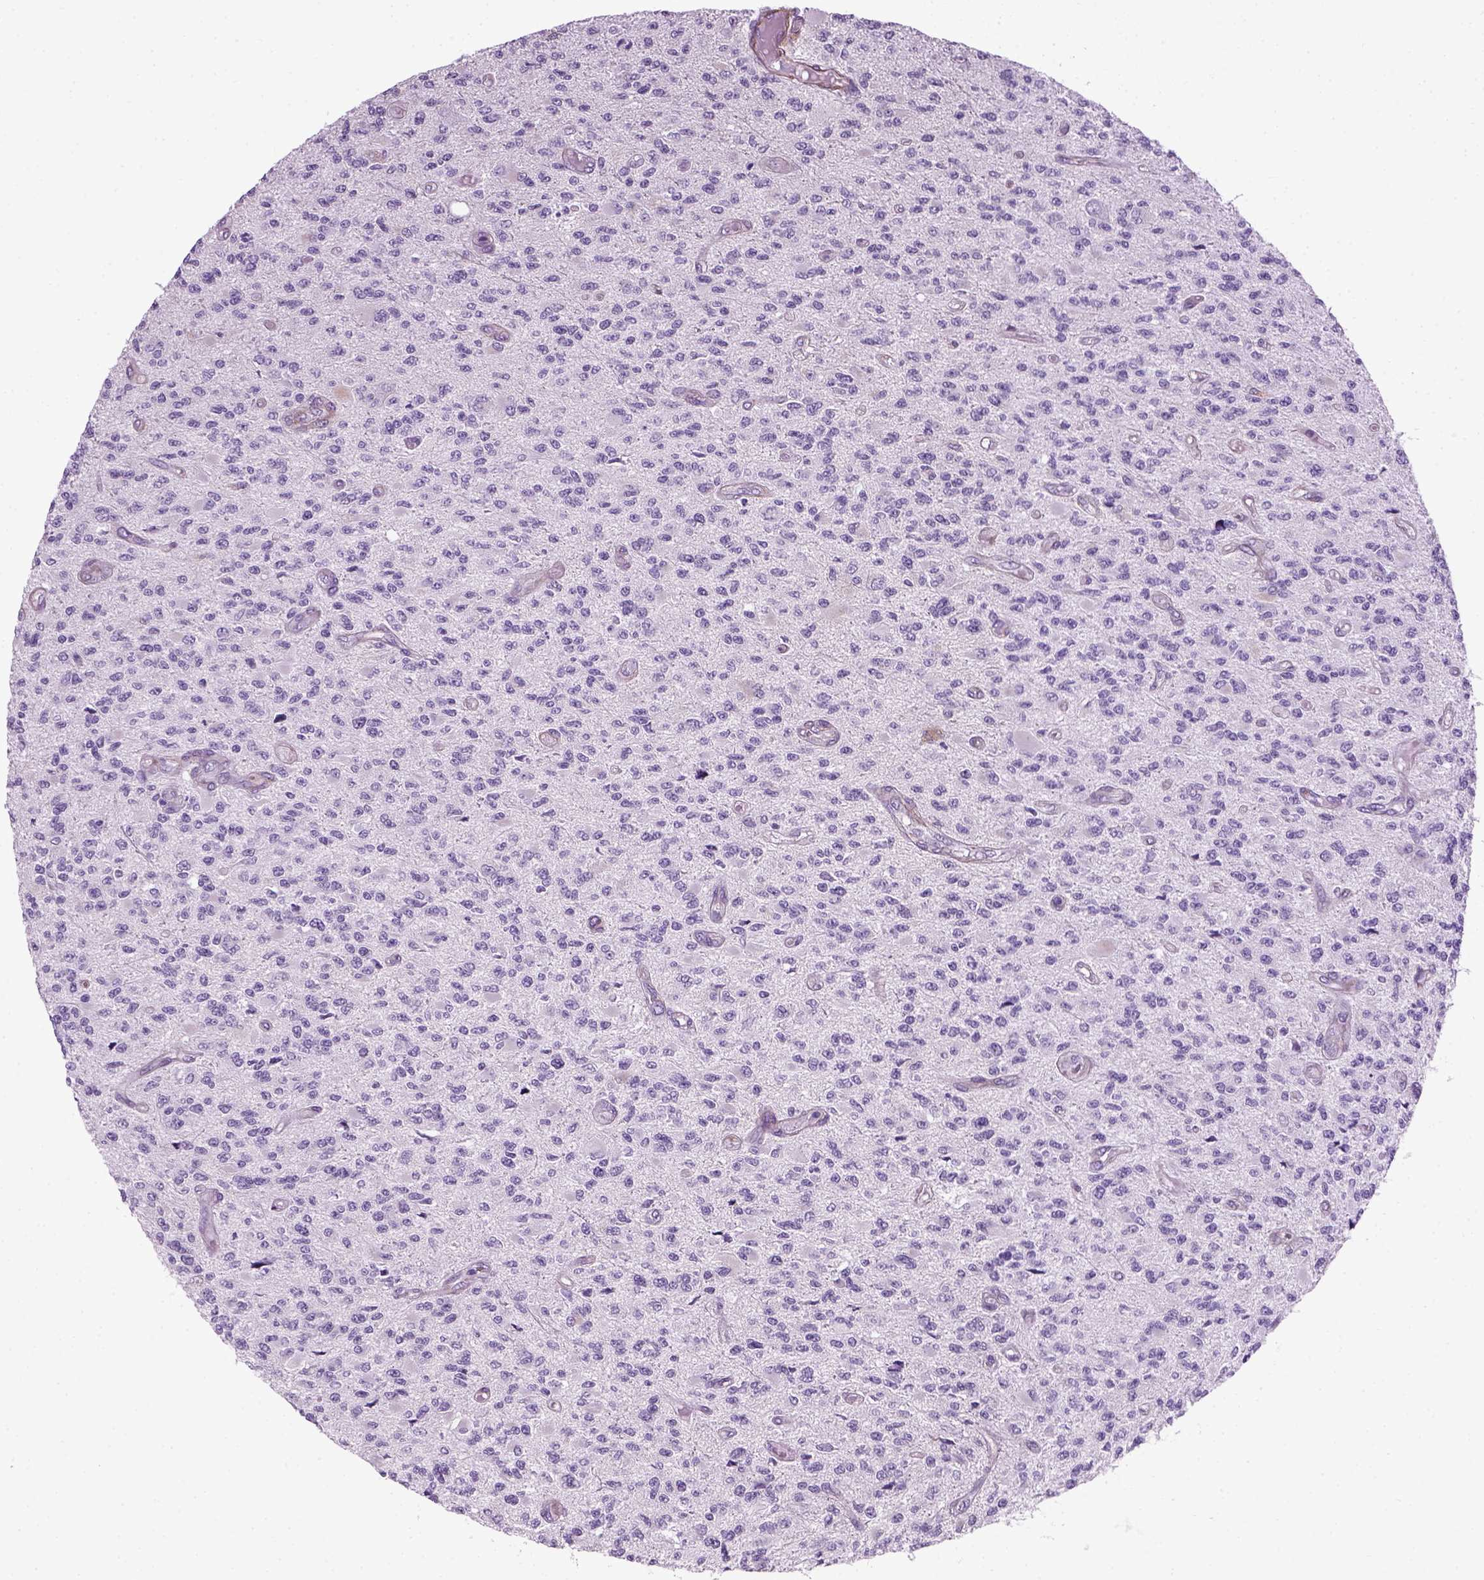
{"staining": {"intensity": "negative", "quantity": "none", "location": "none"}, "tissue": "glioma", "cell_type": "Tumor cells", "image_type": "cancer", "snomed": [{"axis": "morphology", "description": "Glioma, malignant, High grade"}, {"axis": "topography", "description": "Brain"}], "caption": "Photomicrograph shows no protein staining in tumor cells of glioma tissue.", "gene": "FAM161A", "patient": {"sex": "female", "age": 63}}